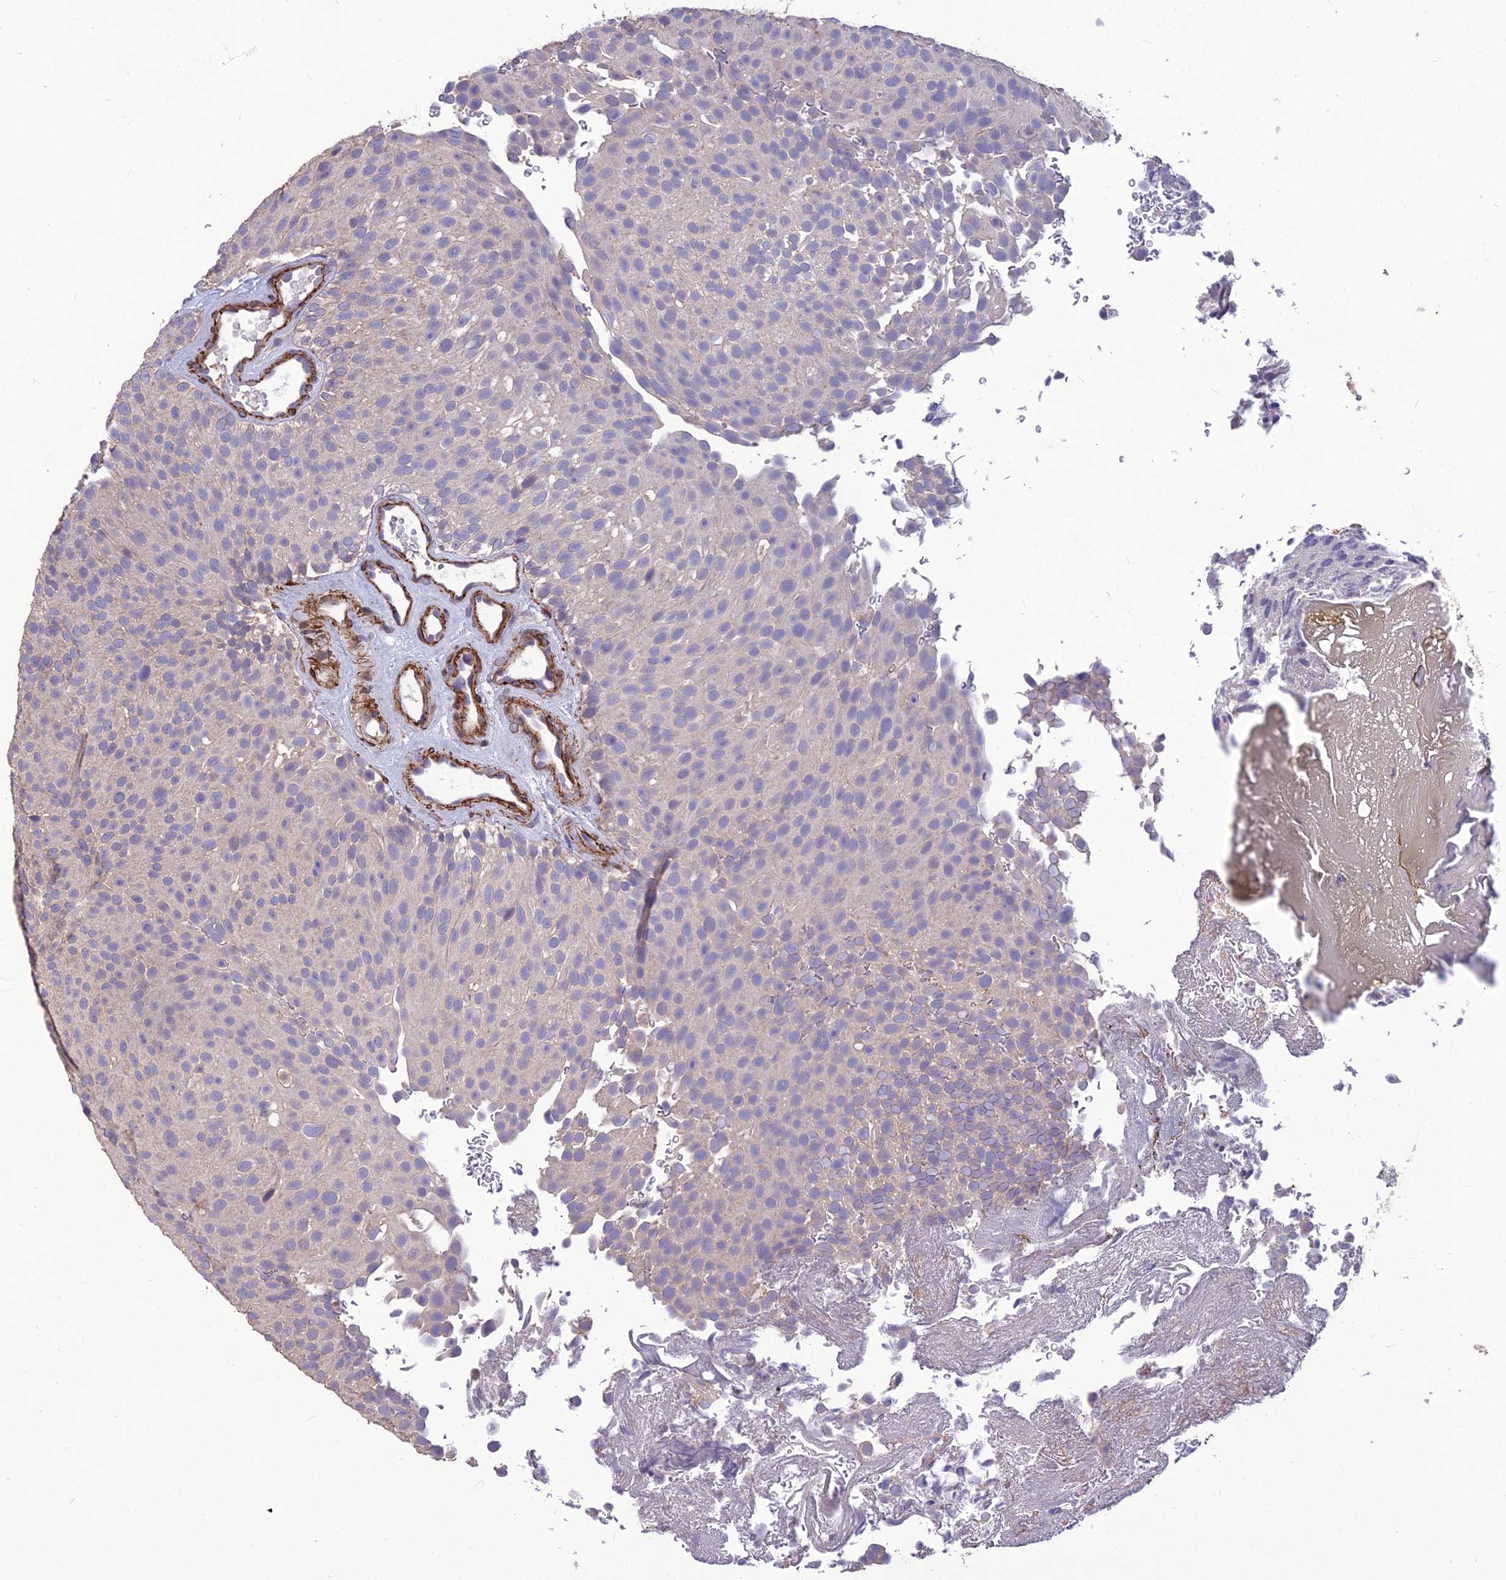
{"staining": {"intensity": "negative", "quantity": "none", "location": "none"}, "tissue": "urothelial cancer", "cell_type": "Tumor cells", "image_type": "cancer", "snomed": [{"axis": "morphology", "description": "Urothelial carcinoma, Low grade"}, {"axis": "topography", "description": "Urinary bladder"}], "caption": "Immunohistochemistry photomicrograph of urothelial cancer stained for a protein (brown), which reveals no staining in tumor cells. The staining is performed using DAB (3,3'-diaminobenzidine) brown chromogen with nuclei counter-stained in using hematoxylin.", "gene": "CLUH", "patient": {"sex": "male", "age": 78}}